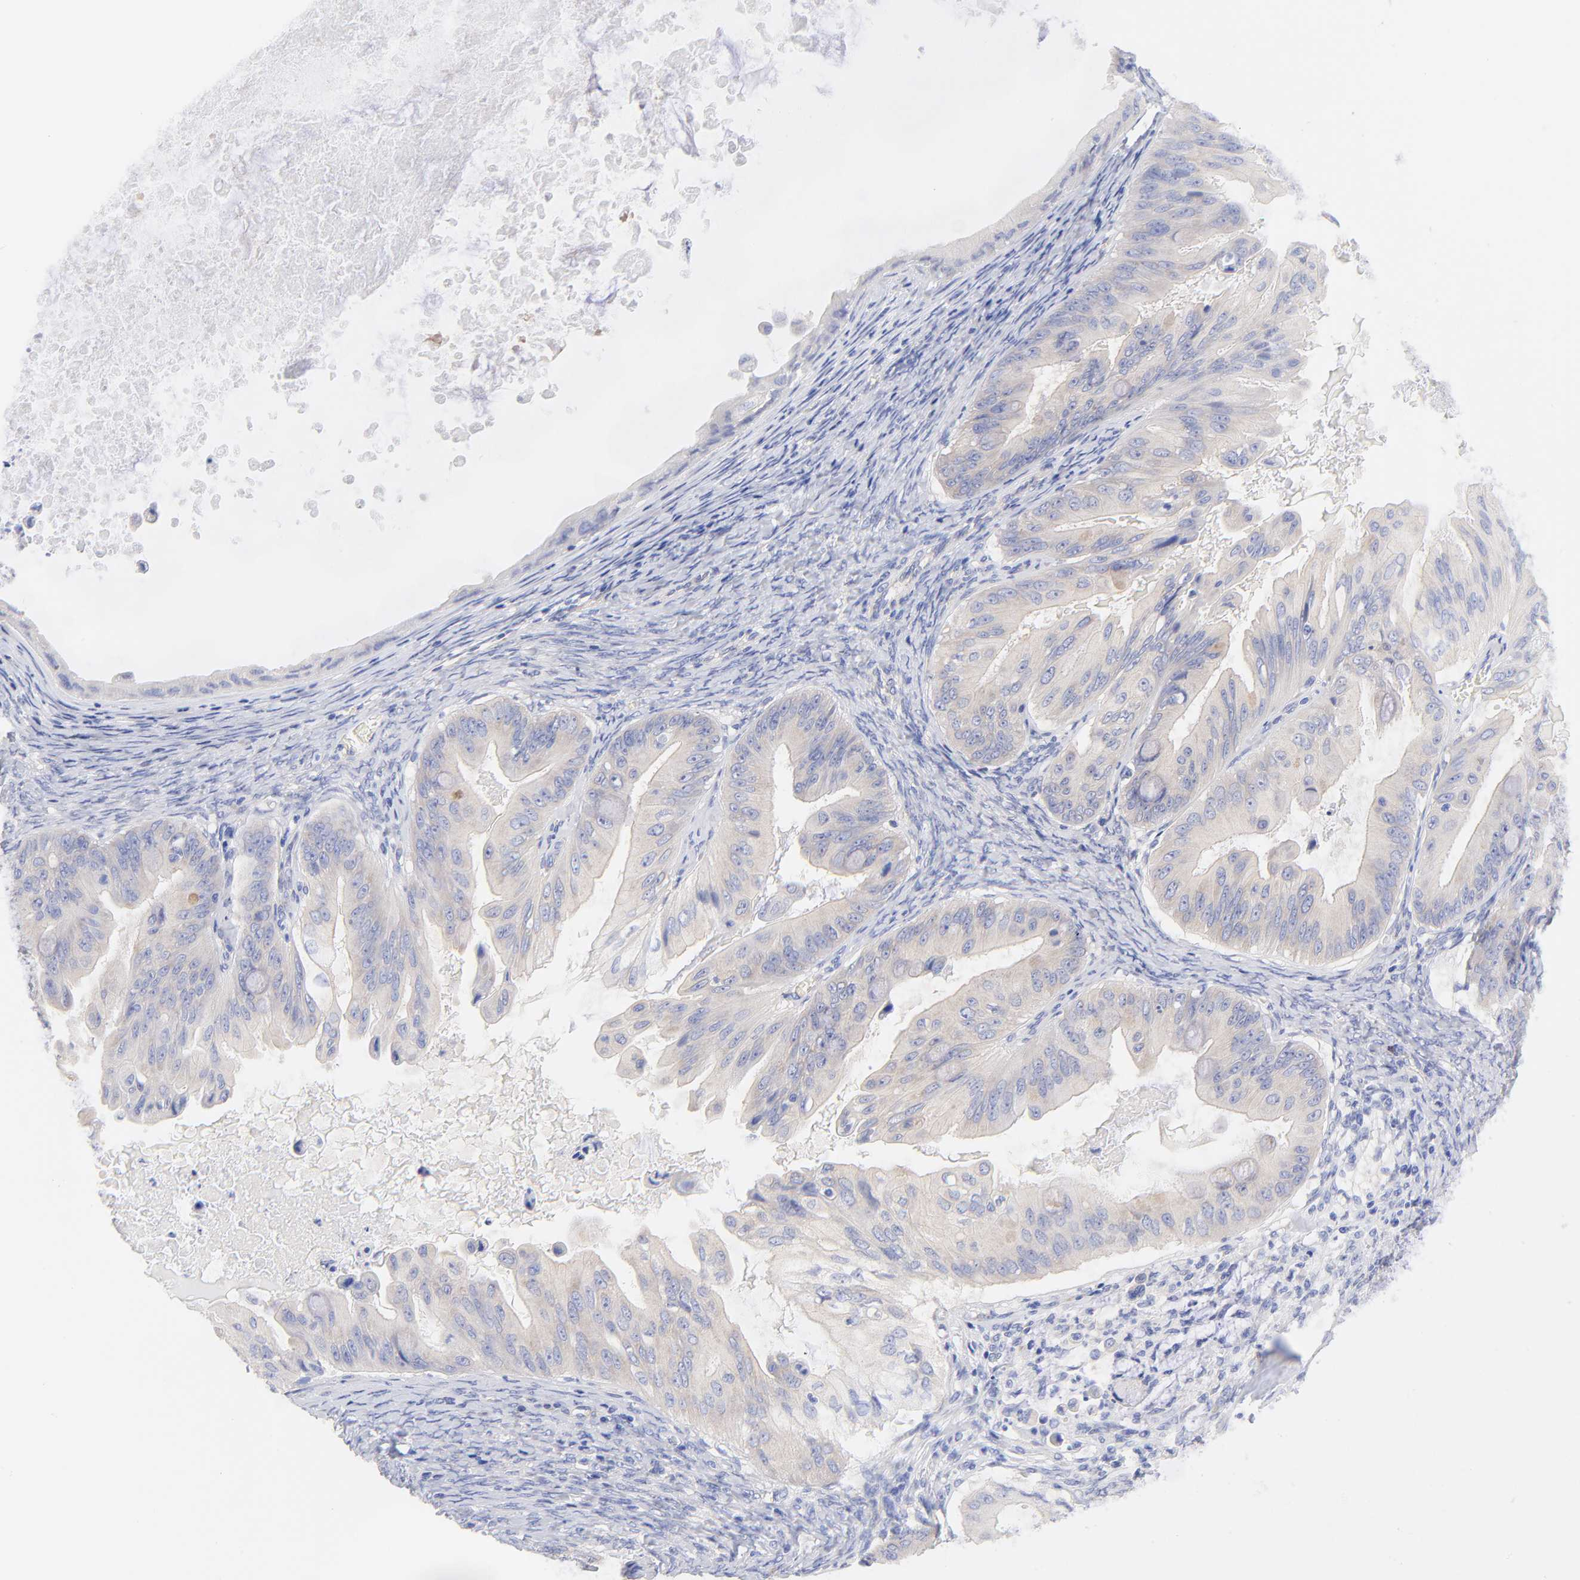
{"staining": {"intensity": "weak", "quantity": ">75%", "location": "cytoplasmic/membranous"}, "tissue": "ovarian cancer", "cell_type": "Tumor cells", "image_type": "cancer", "snomed": [{"axis": "morphology", "description": "Cystadenocarcinoma, mucinous, NOS"}, {"axis": "topography", "description": "Ovary"}], "caption": "Protein expression analysis of human ovarian cancer reveals weak cytoplasmic/membranous staining in approximately >75% of tumor cells.", "gene": "TNFRSF13C", "patient": {"sex": "female", "age": 37}}